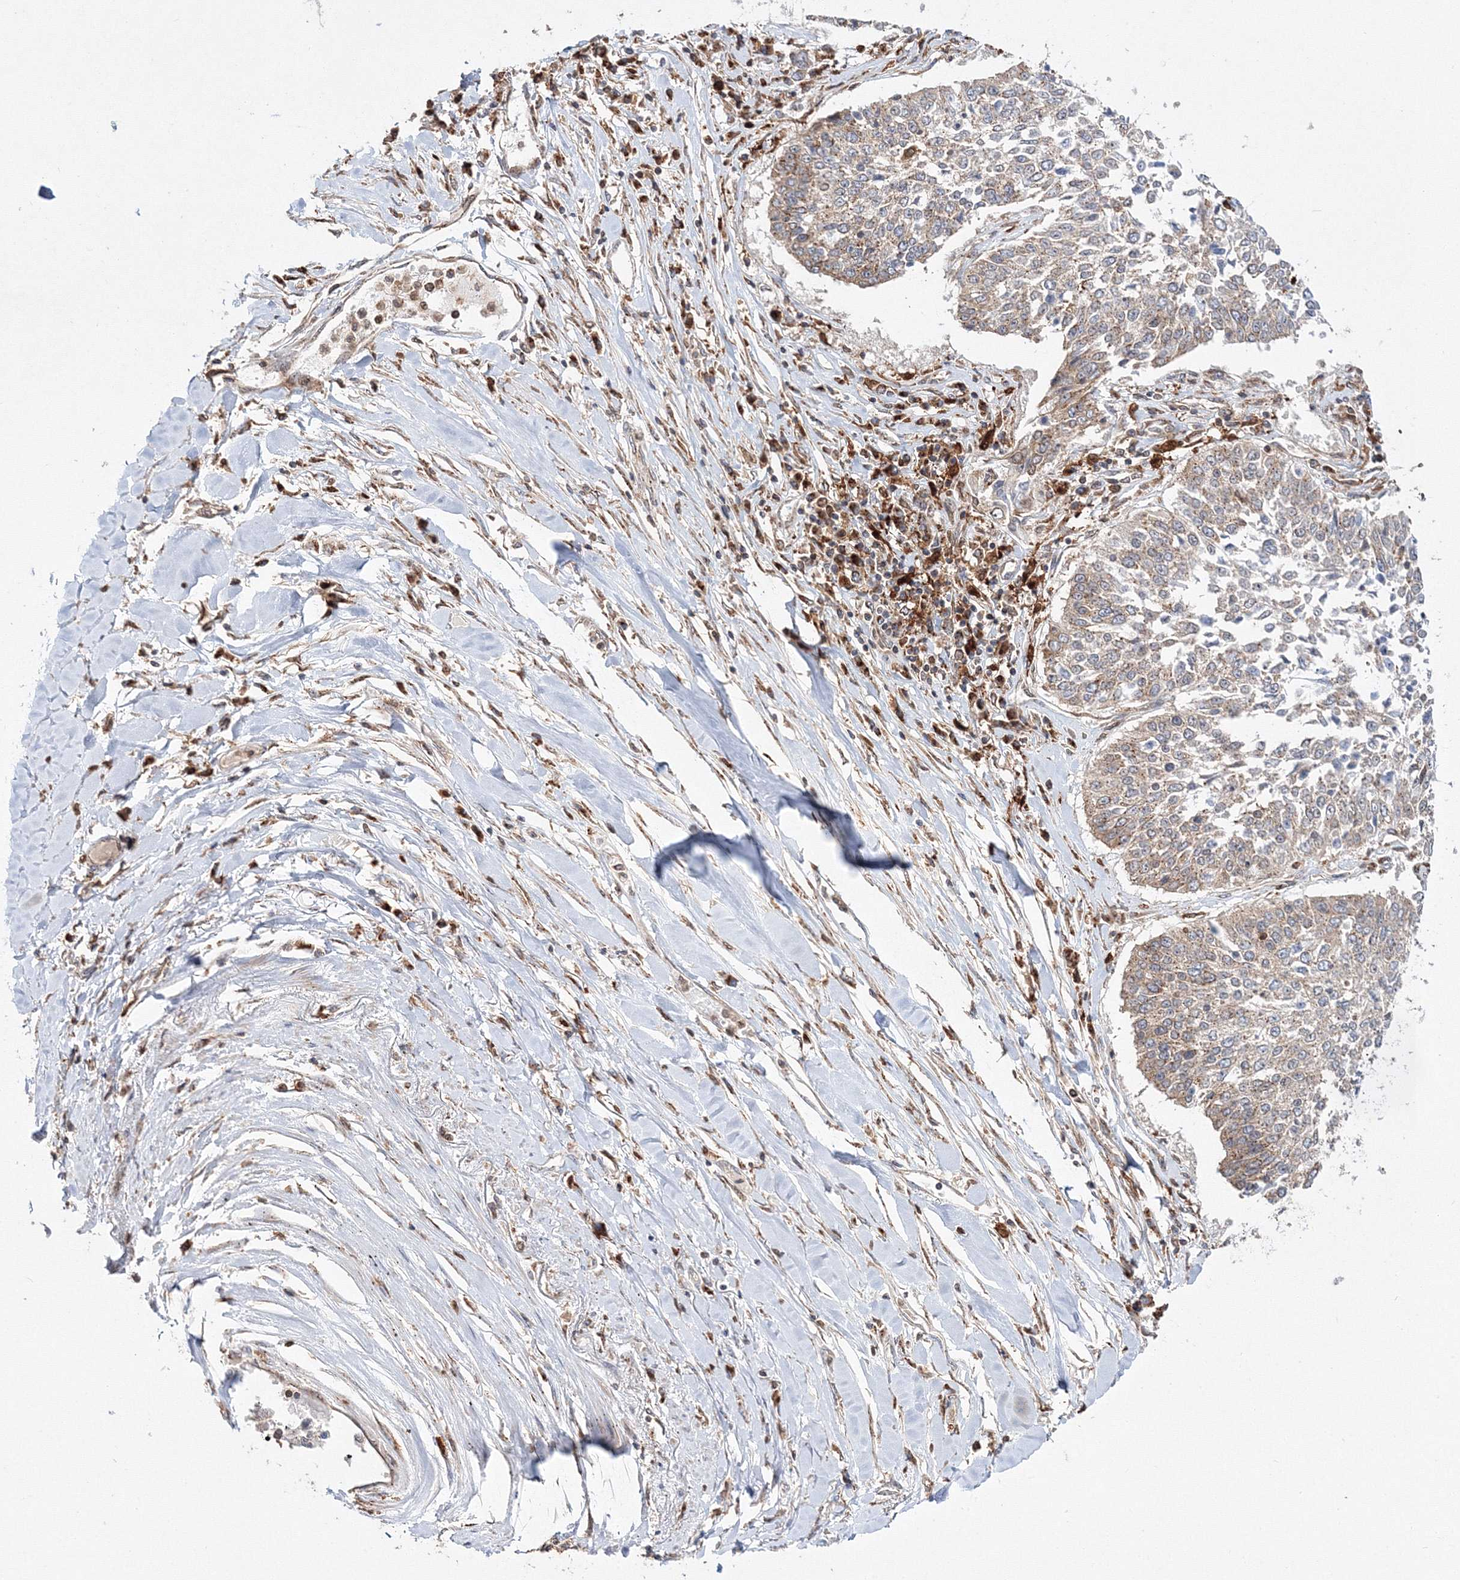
{"staining": {"intensity": "moderate", "quantity": "25%-75%", "location": "cytoplasmic/membranous"}, "tissue": "lung cancer", "cell_type": "Tumor cells", "image_type": "cancer", "snomed": [{"axis": "morphology", "description": "Normal tissue, NOS"}, {"axis": "morphology", "description": "Squamous cell carcinoma, NOS"}, {"axis": "topography", "description": "Cartilage tissue"}, {"axis": "topography", "description": "Lung"}, {"axis": "topography", "description": "Peripheral nerve tissue"}], "caption": "Brown immunohistochemical staining in squamous cell carcinoma (lung) demonstrates moderate cytoplasmic/membranous staining in about 25%-75% of tumor cells.", "gene": "ARCN1", "patient": {"sex": "female", "age": 49}}